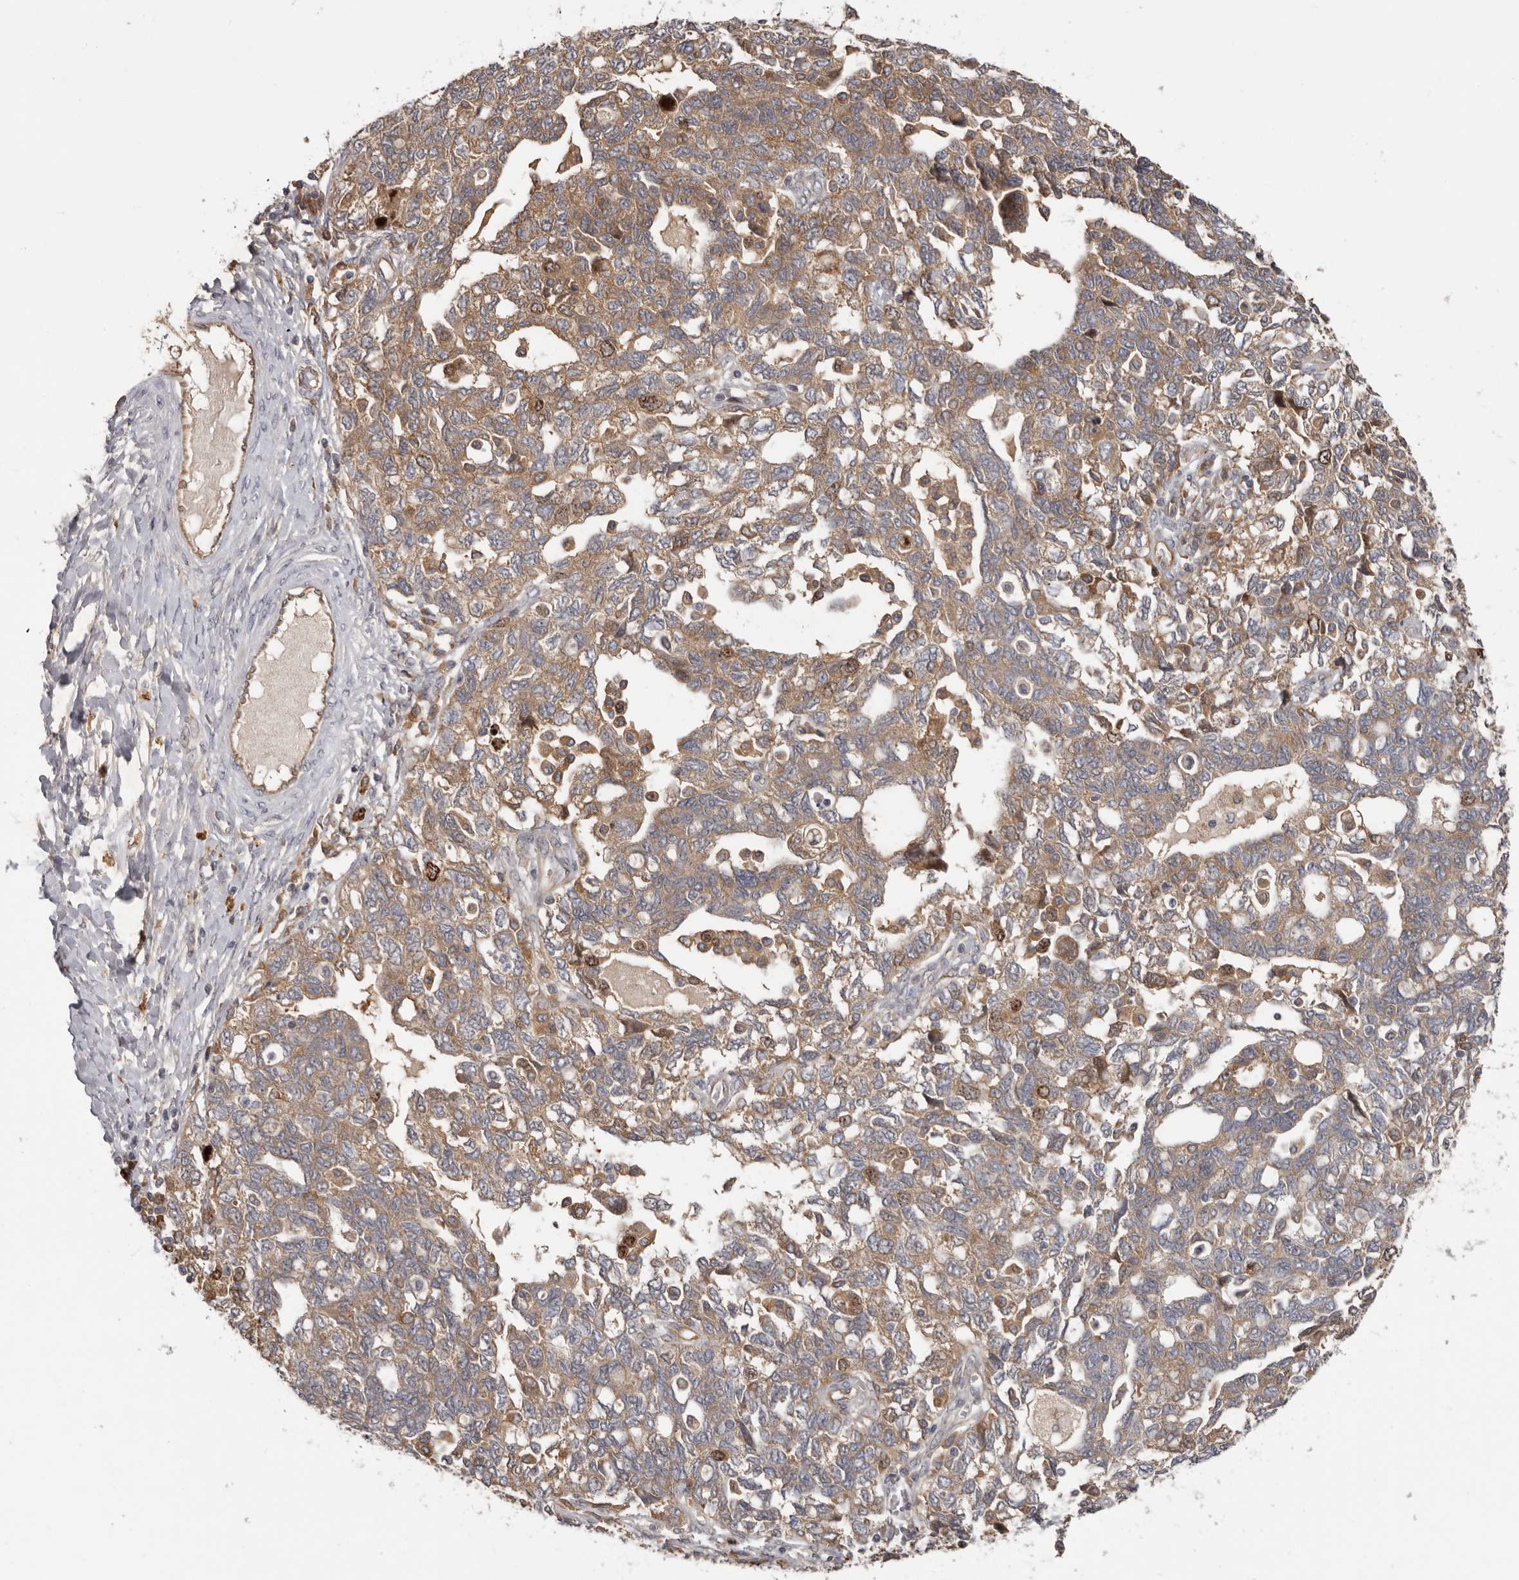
{"staining": {"intensity": "moderate", "quantity": ">75%", "location": "cytoplasmic/membranous"}, "tissue": "ovarian cancer", "cell_type": "Tumor cells", "image_type": "cancer", "snomed": [{"axis": "morphology", "description": "Carcinoma, NOS"}, {"axis": "morphology", "description": "Cystadenocarcinoma, serous, NOS"}, {"axis": "topography", "description": "Ovary"}], "caption": "Tumor cells display medium levels of moderate cytoplasmic/membranous positivity in about >75% of cells in human serous cystadenocarcinoma (ovarian). (DAB (3,3'-diaminobenzidine) = brown stain, brightfield microscopy at high magnification).", "gene": "CDCA8", "patient": {"sex": "female", "age": 69}}